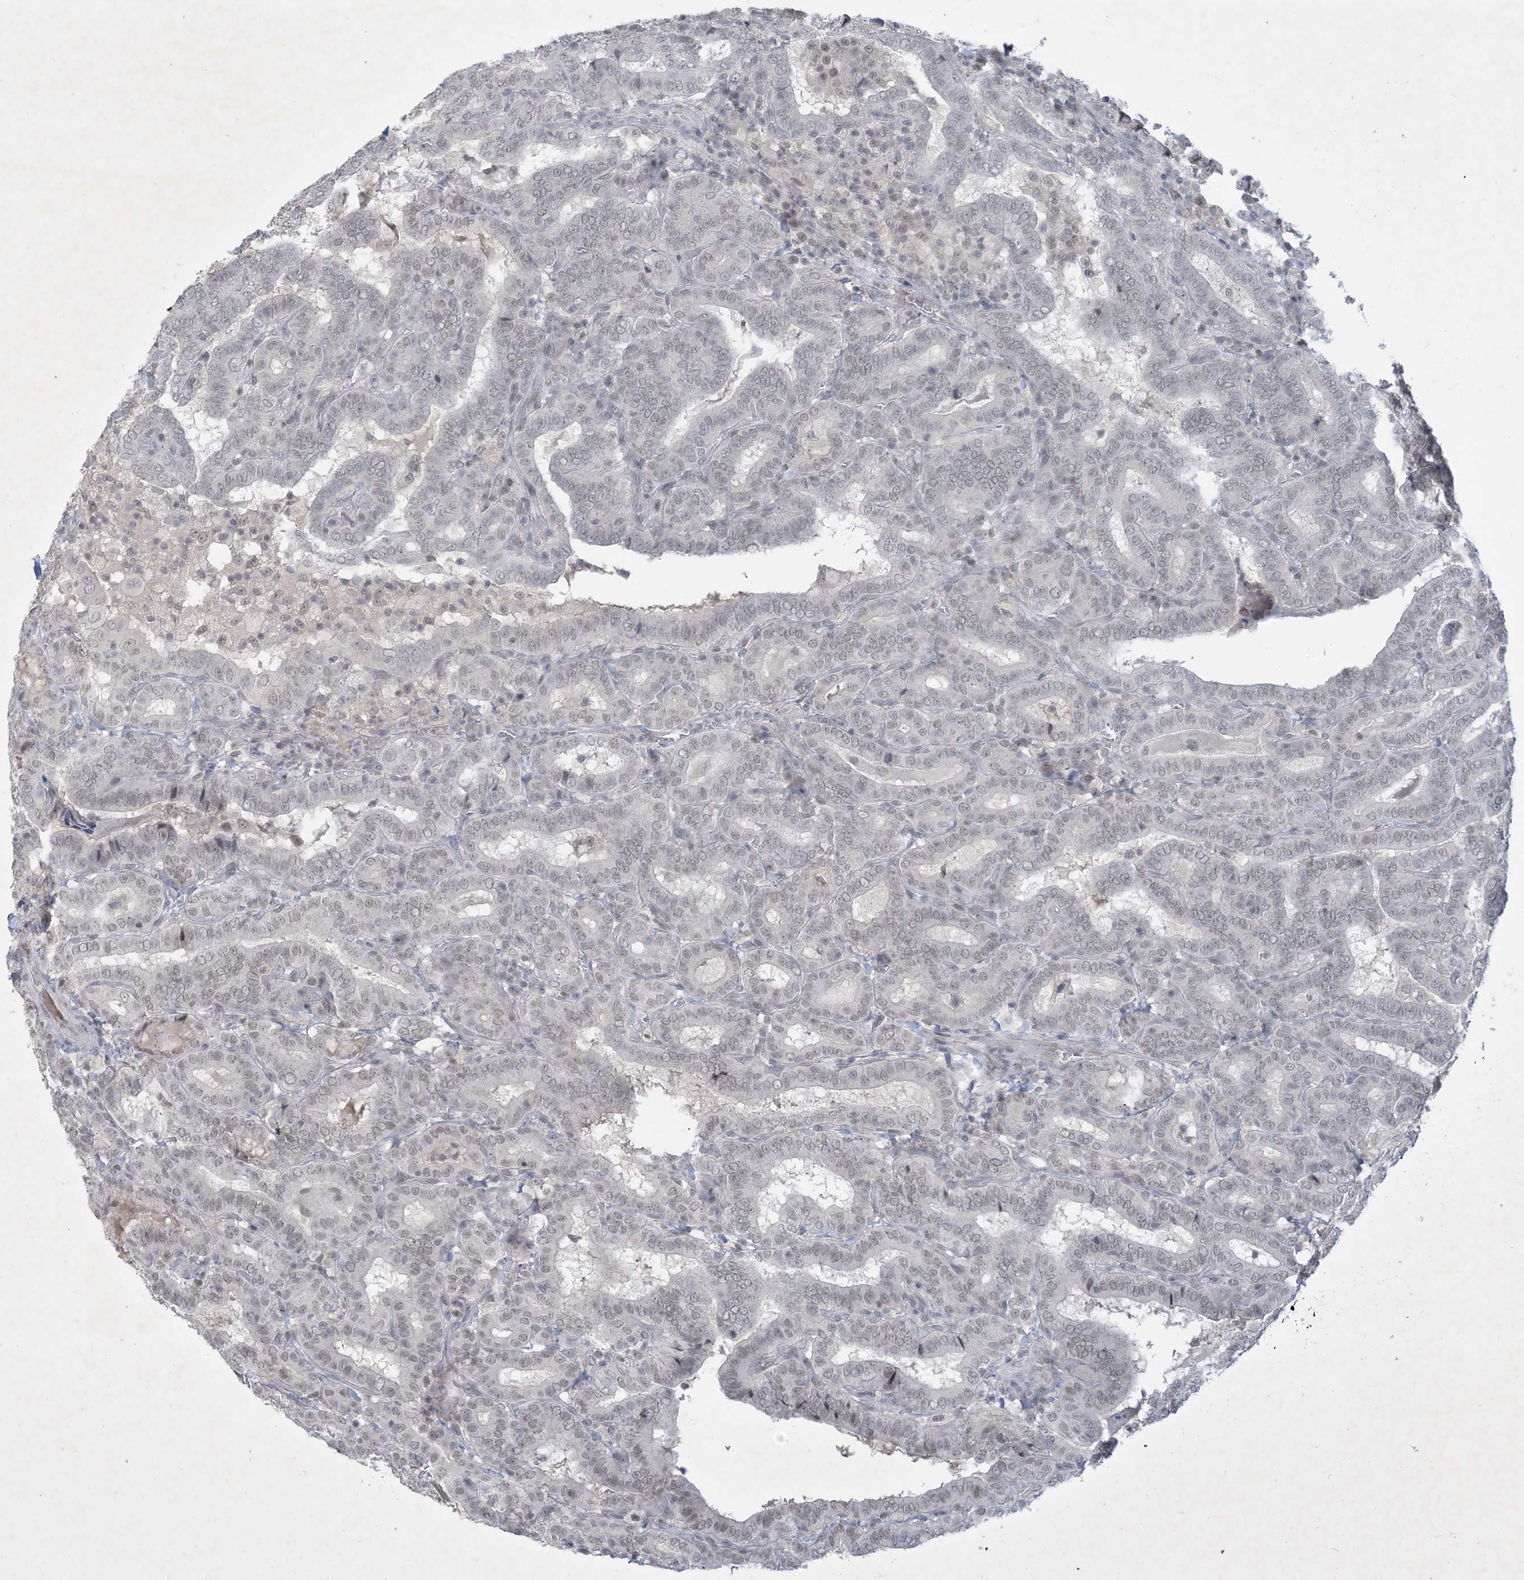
{"staining": {"intensity": "weak", "quantity": "25%-75%", "location": "nuclear"}, "tissue": "thyroid cancer", "cell_type": "Tumor cells", "image_type": "cancer", "snomed": [{"axis": "morphology", "description": "Papillary adenocarcinoma, NOS"}, {"axis": "topography", "description": "Thyroid gland"}], "caption": "Immunohistochemistry (IHC) of human papillary adenocarcinoma (thyroid) demonstrates low levels of weak nuclear expression in approximately 25%-75% of tumor cells.", "gene": "ZNF674", "patient": {"sex": "female", "age": 72}}